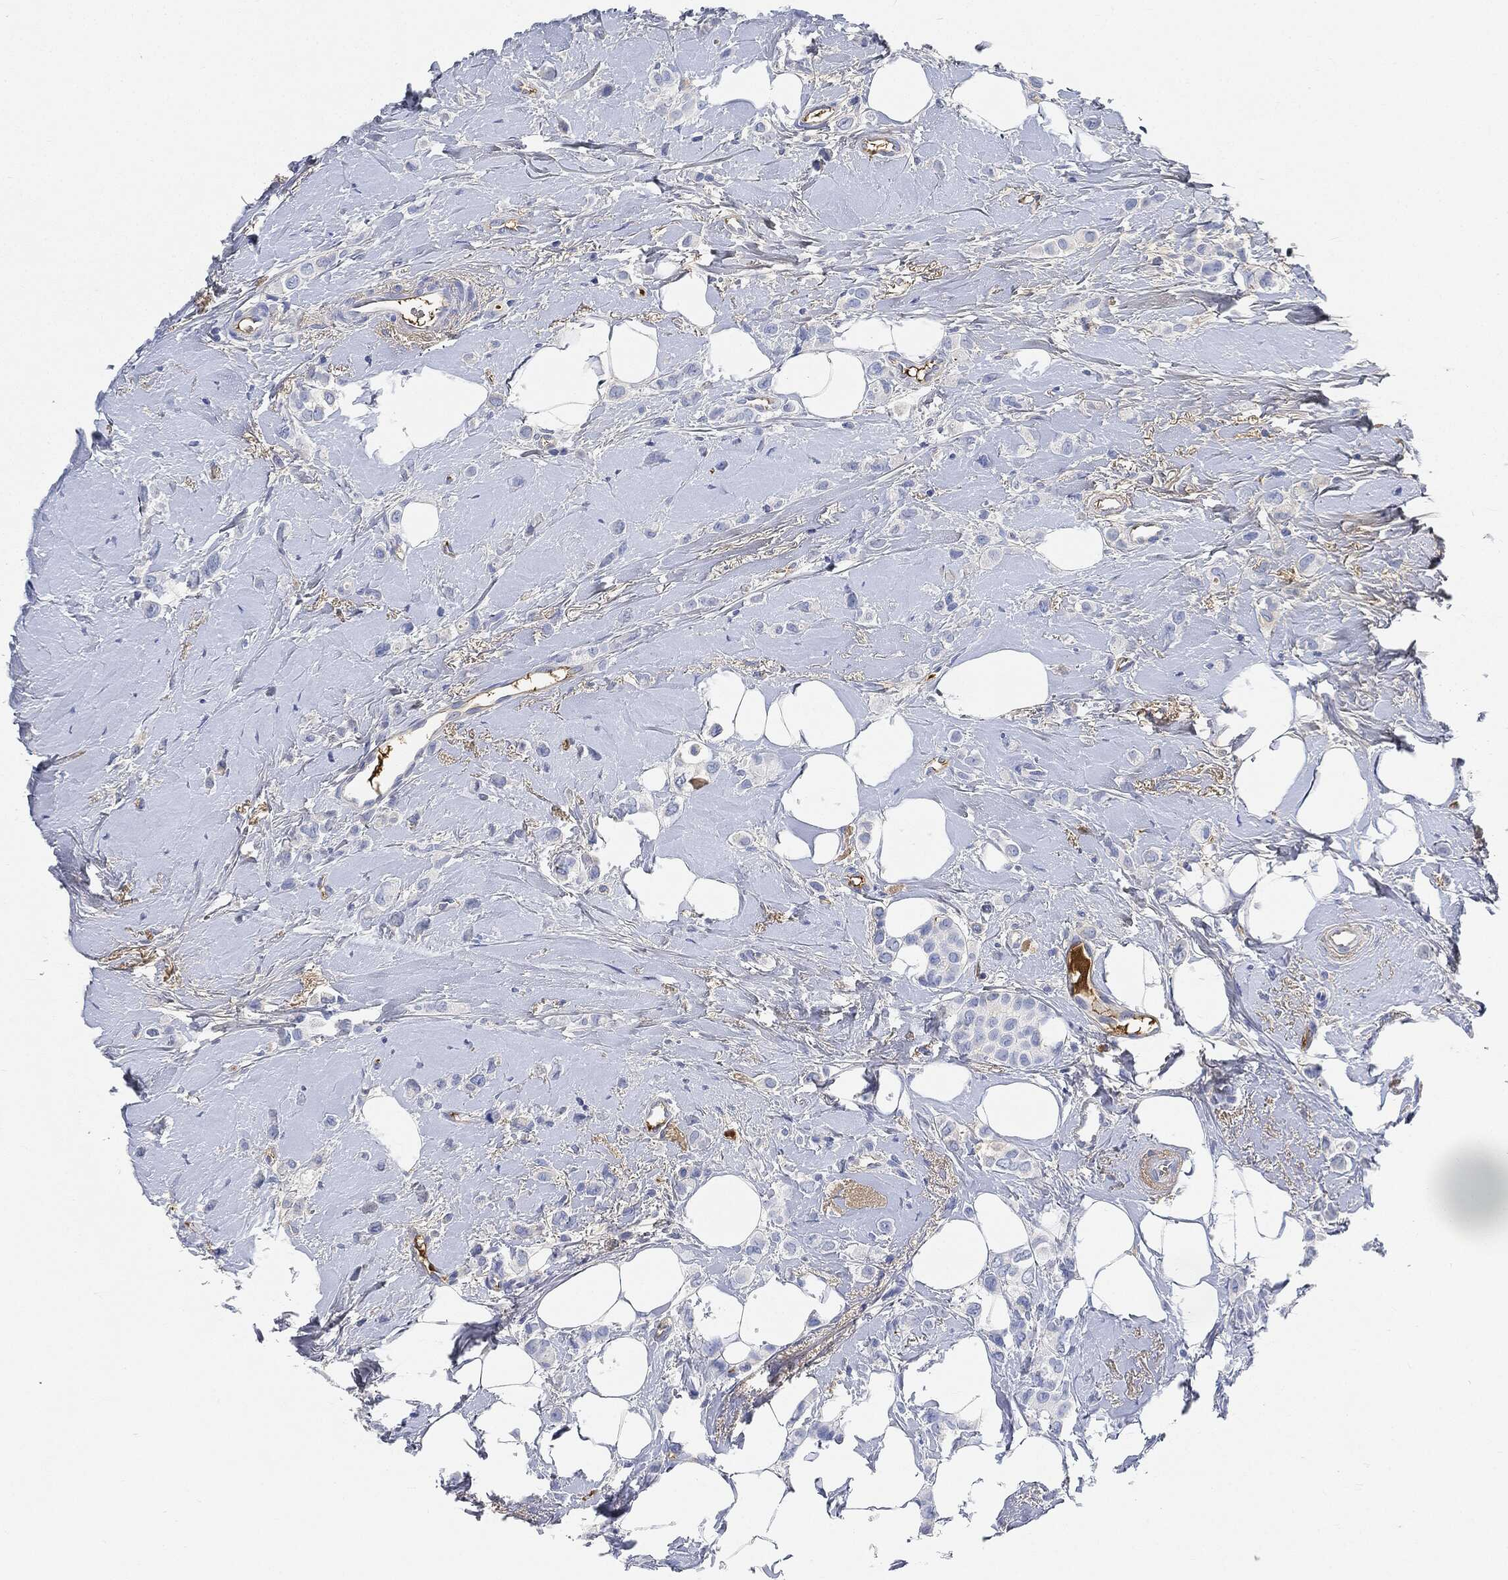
{"staining": {"intensity": "negative", "quantity": "none", "location": "none"}, "tissue": "breast cancer", "cell_type": "Tumor cells", "image_type": "cancer", "snomed": [{"axis": "morphology", "description": "Lobular carcinoma"}, {"axis": "topography", "description": "Breast"}], "caption": "Immunohistochemistry (IHC) of human breast cancer exhibits no positivity in tumor cells. The staining is performed using DAB (3,3'-diaminobenzidine) brown chromogen with nuclei counter-stained in using hematoxylin.", "gene": "IGLV6-57", "patient": {"sex": "female", "age": 66}}